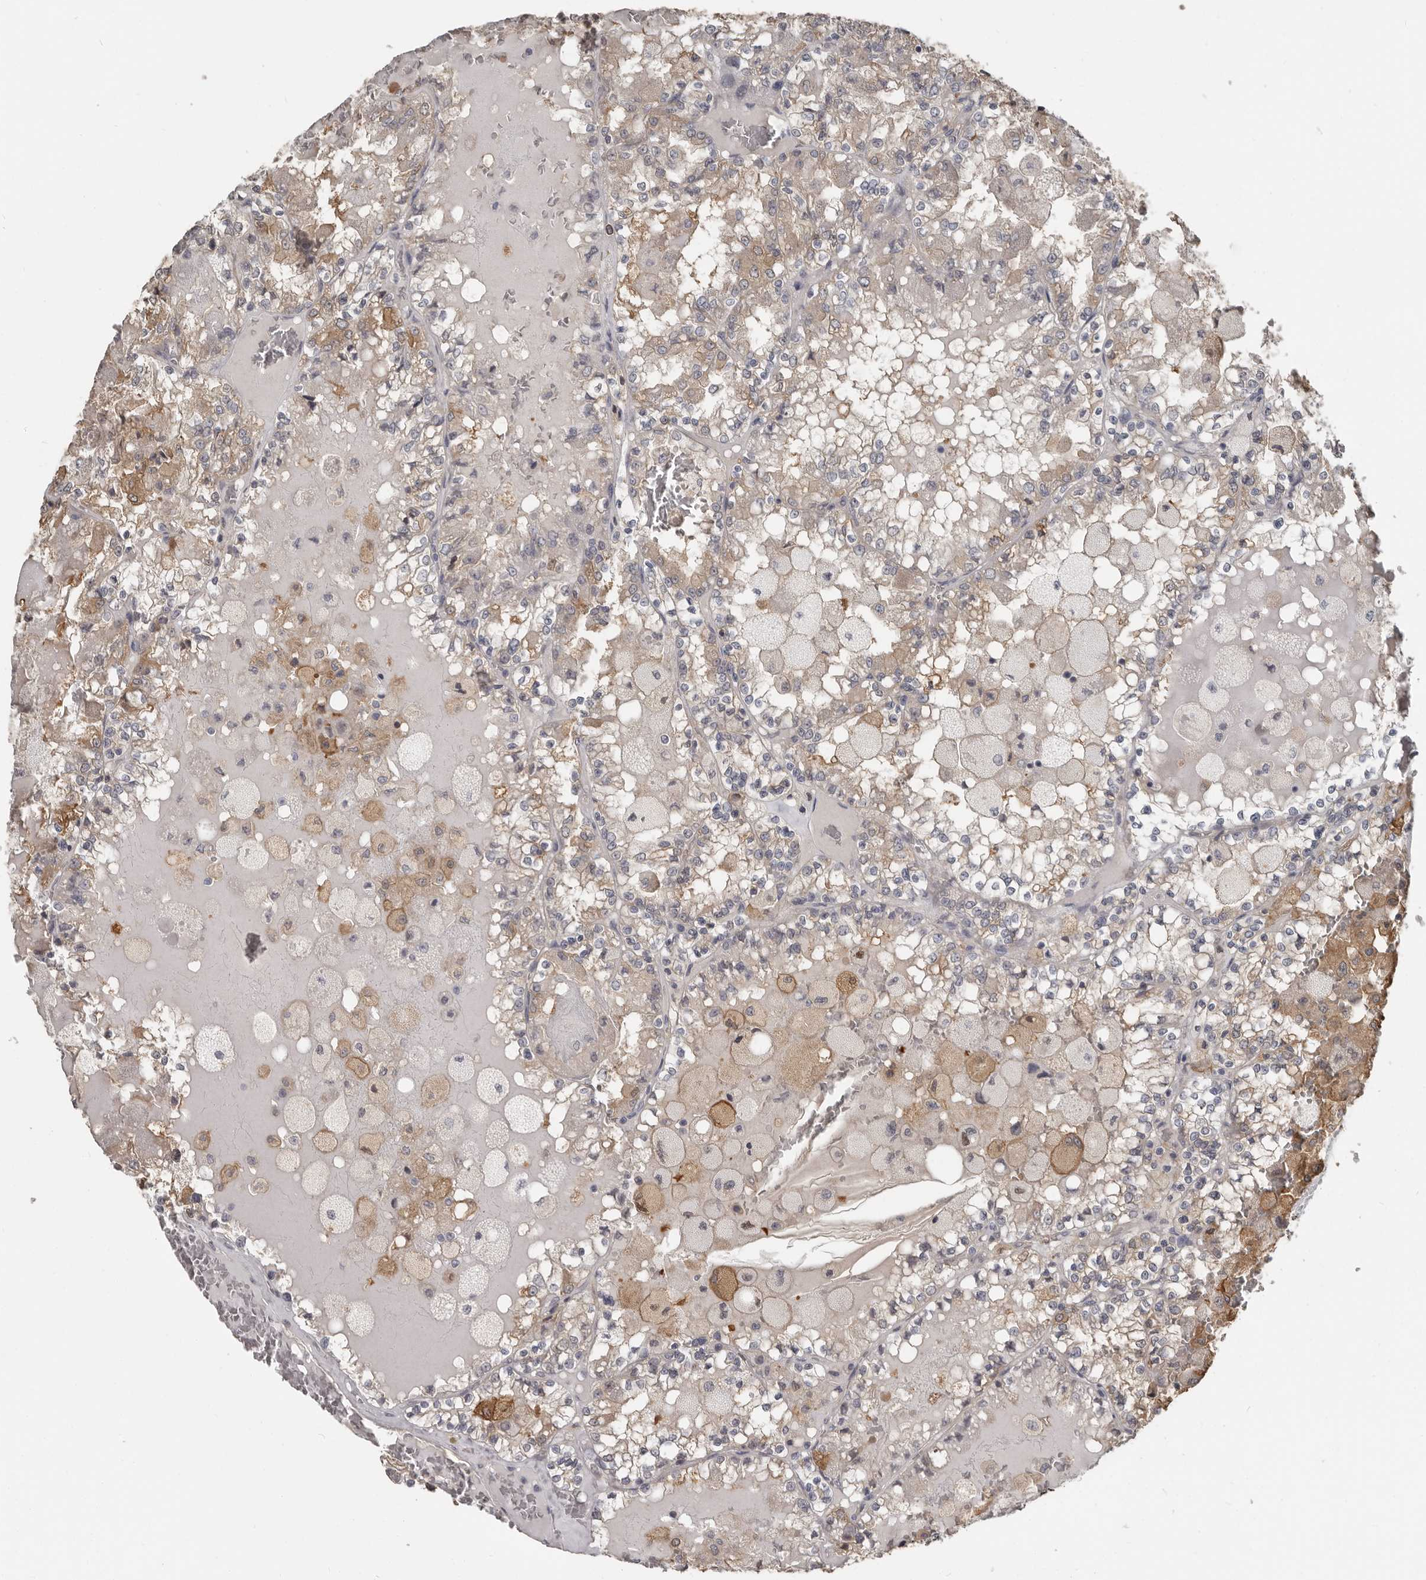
{"staining": {"intensity": "weak", "quantity": "25%-75%", "location": "cytoplasmic/membranous"}, "tissue": "renal cancer", "cell_type": "Tumor cells", "image_type": "cancer", "snomed": [{"axis": "morphology", "description": "Adenocarcinoma, NOS"}, {"axis": "topography", "description": "Kidney"}], "caption": "Immunohistochemical staining of renal cancer (adenocarcinoma) exhibits weak cytoplasmic/membranous protein expression in approximately 25%-75% of tumor cells.", "gene": "KCNJ8", "patient": {"sex": "female", "age": 56}}